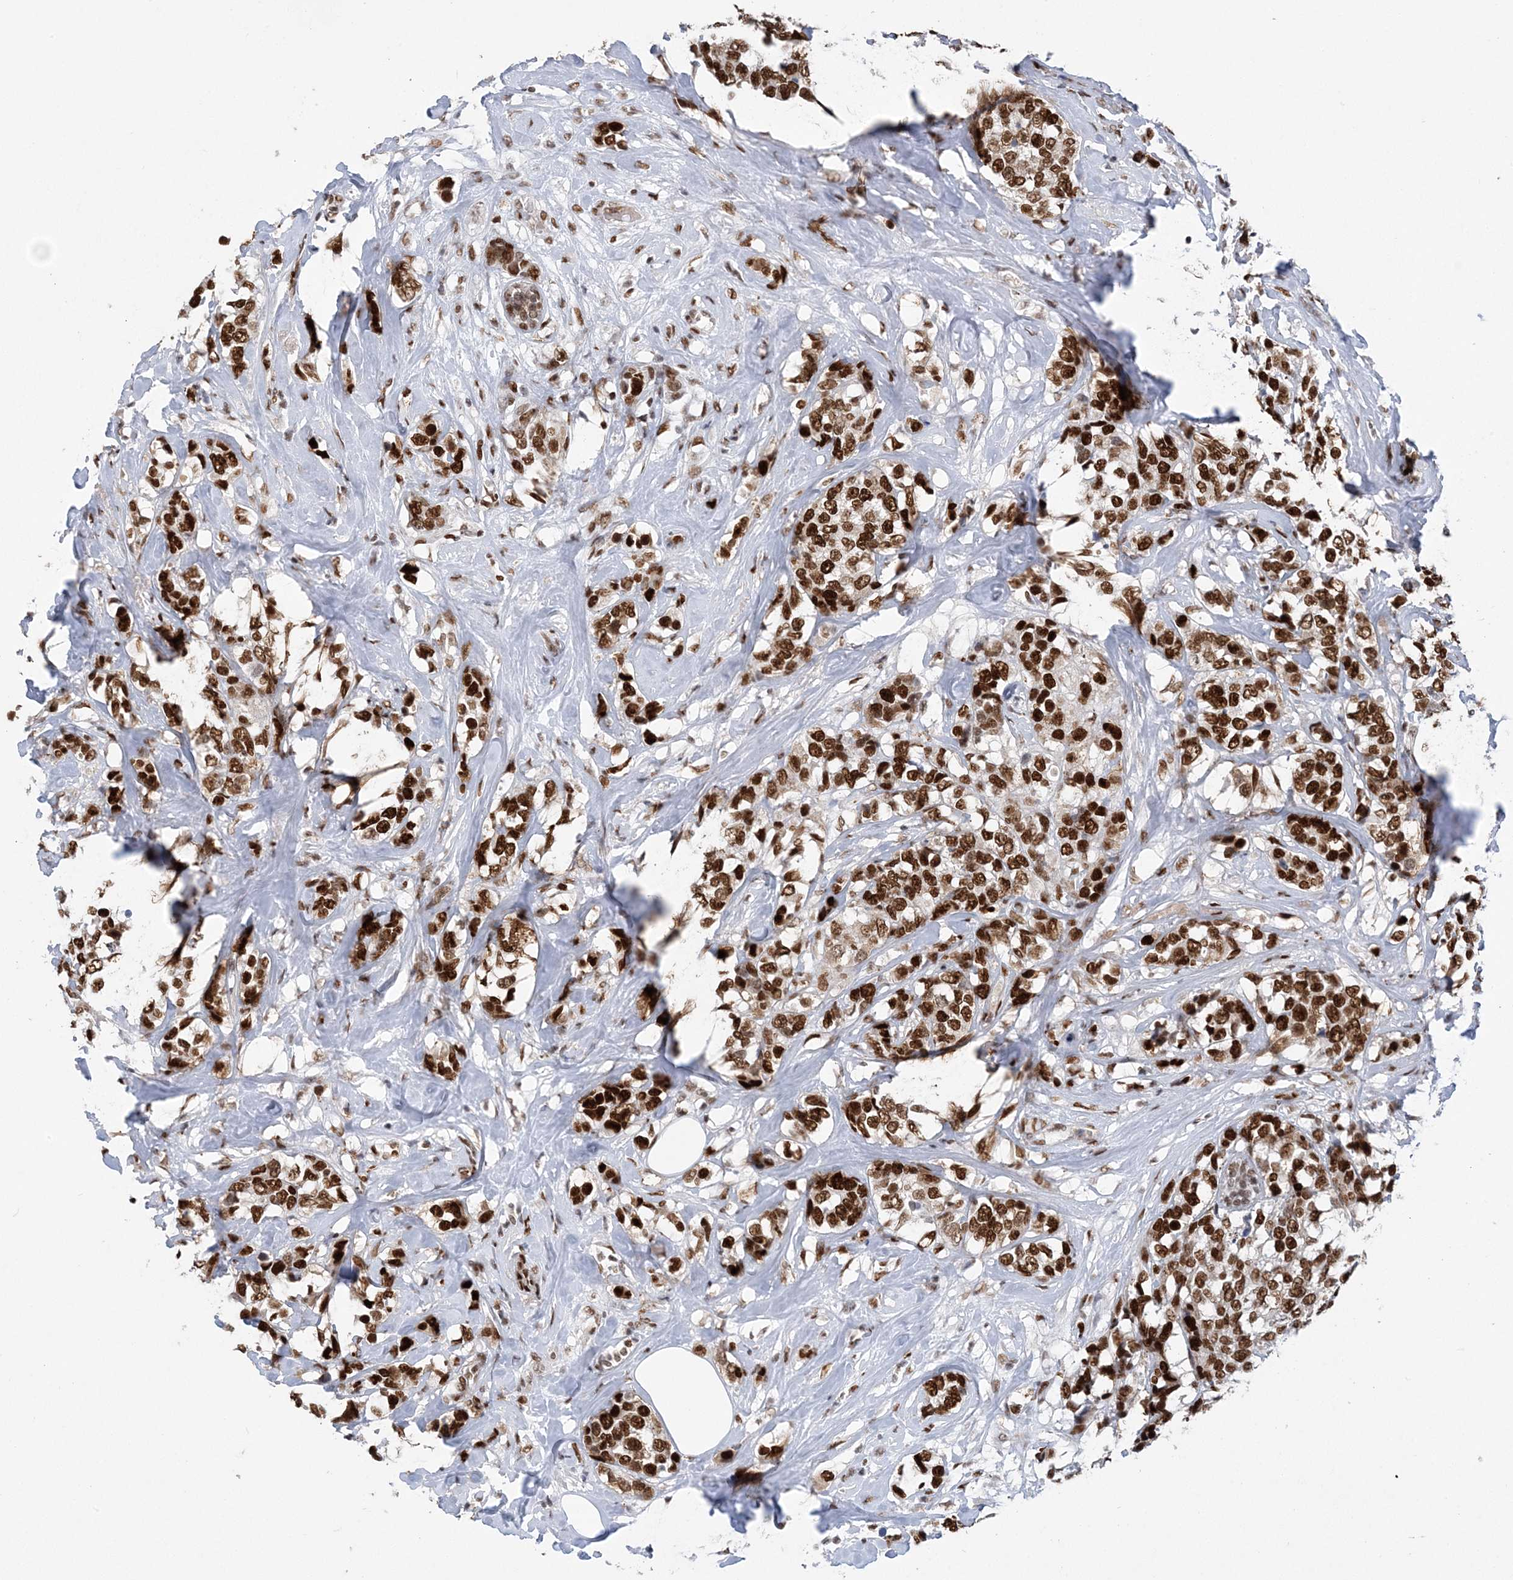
{"staining": {"intensity": "strong", "quantity": ">75%", "location": "nuclear"}, "tissue": "breast cancer", "cell_type": "Tumor cells", "image_type": "cancer", "snomed": [{"axis": "morphology", "description": "Lobular carcinoma"}, {"axis": "topography", "description": "Breast"}], "caption": "Immunohistochemistry (DAB) staining of lobular carcinoma (breast) demonstrates strong nuclear protein positivity in about >75% of tumor cells.", "gene": "ZBTB7A", "patient": {"sex": "female", "age": 59}}